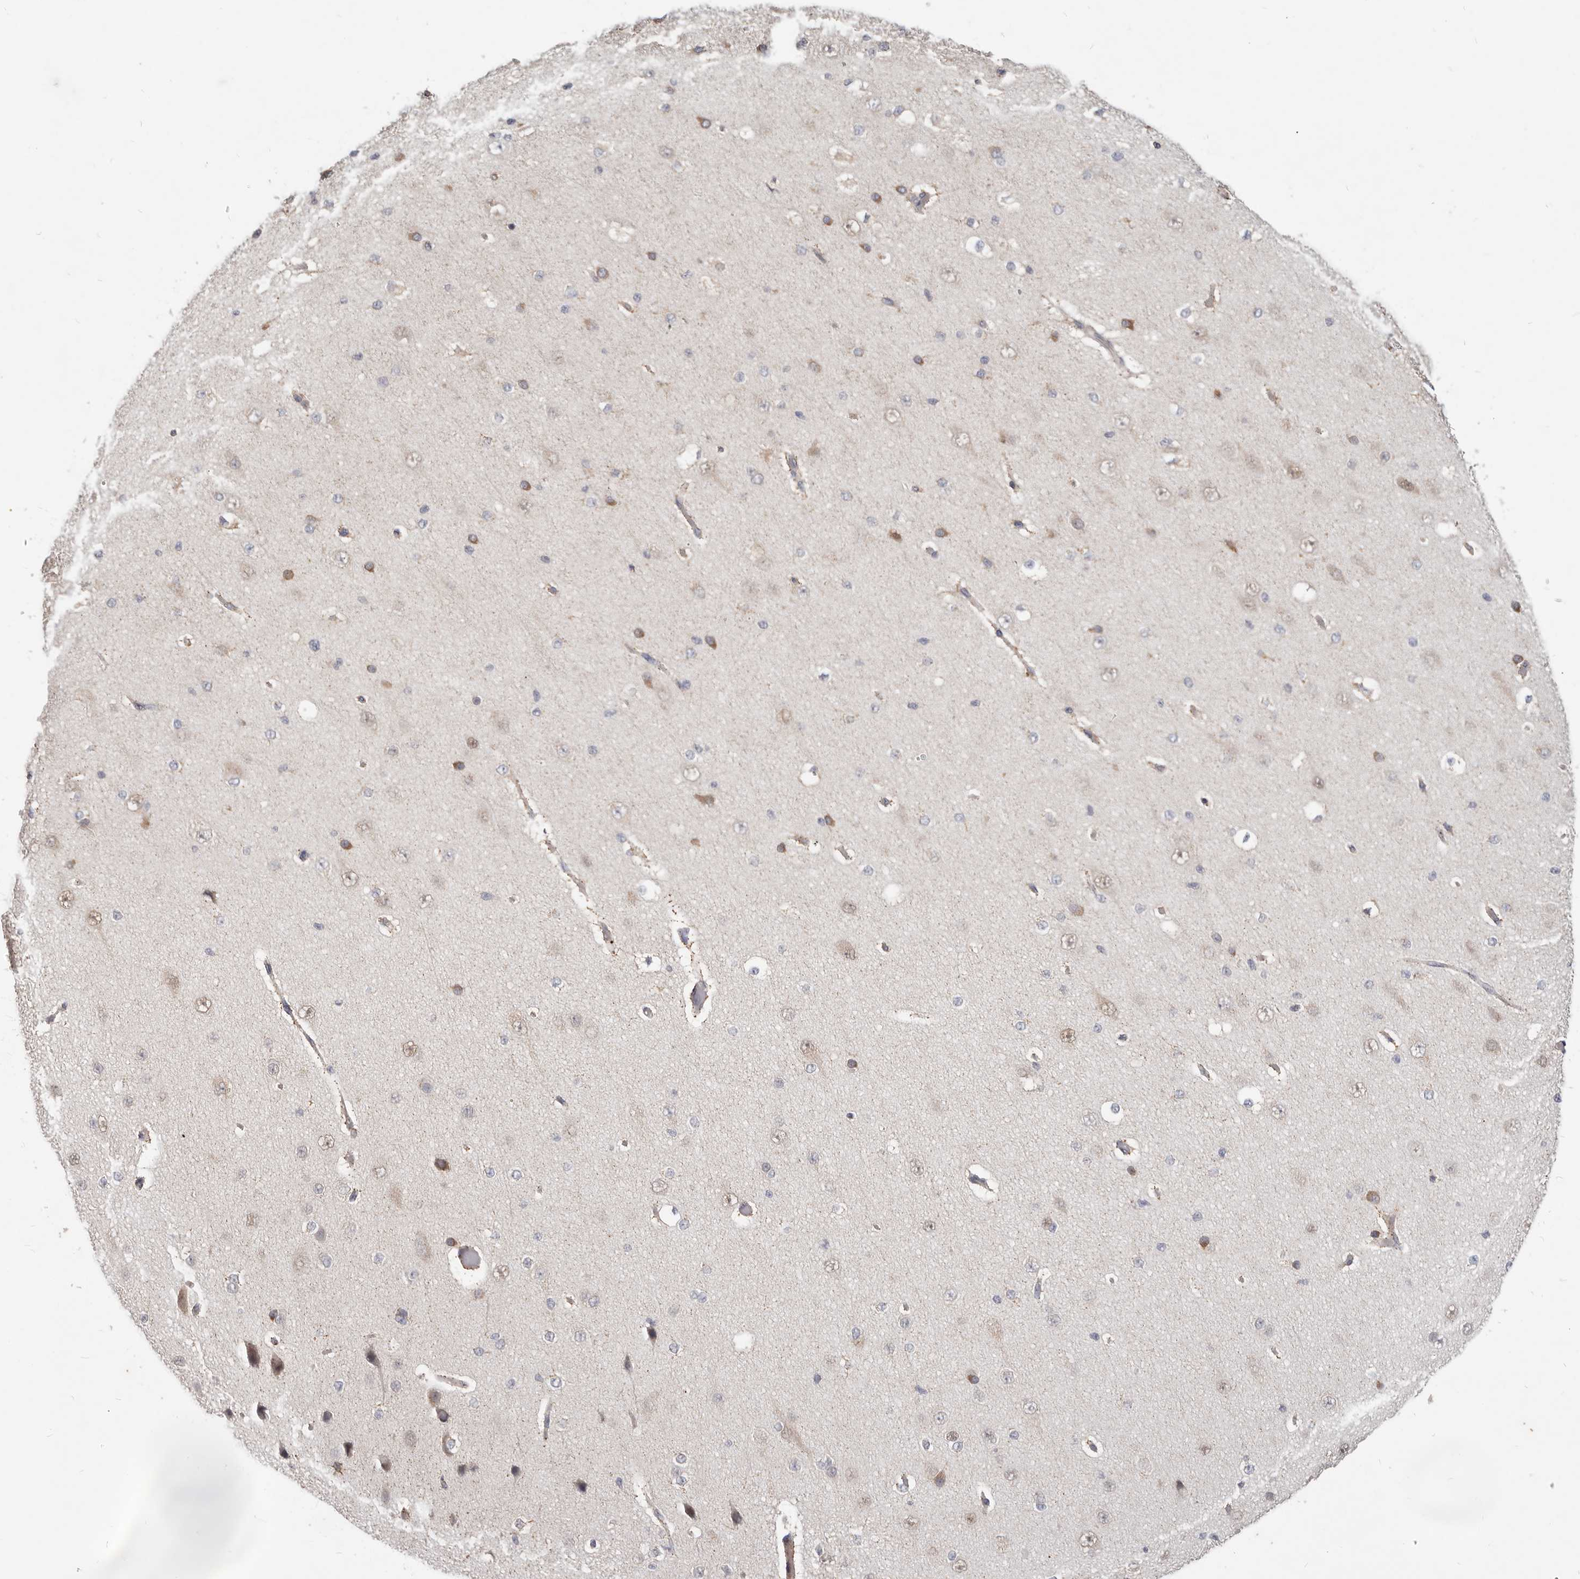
{"staining": {"intensity": "negative", "quantity": "none", "location": "none"}, "tissue": "cerebral cortex", "cell_type": "Endothelial cells", "image_type": "normal", "snomed": [{"axis": "morphology", "description": "Normal tissue, NOS"}, {"axis": "morphology", "description": "Developmental malformation"}, {"axis": "topography", "description": "Cerebral cortex"}], "caption": "This is a histopathology image of immunohistochemistry (IHC) staining of unremarkable cerebral cortex, which shows no positivity in endothelial cells. (Brightfield microscopy of DAB (3,3'-diaminobenzidine) immunohistochemistry at high magnification).", "gene": "WDR77", "patient": {"sex": "female", "age": 30}}